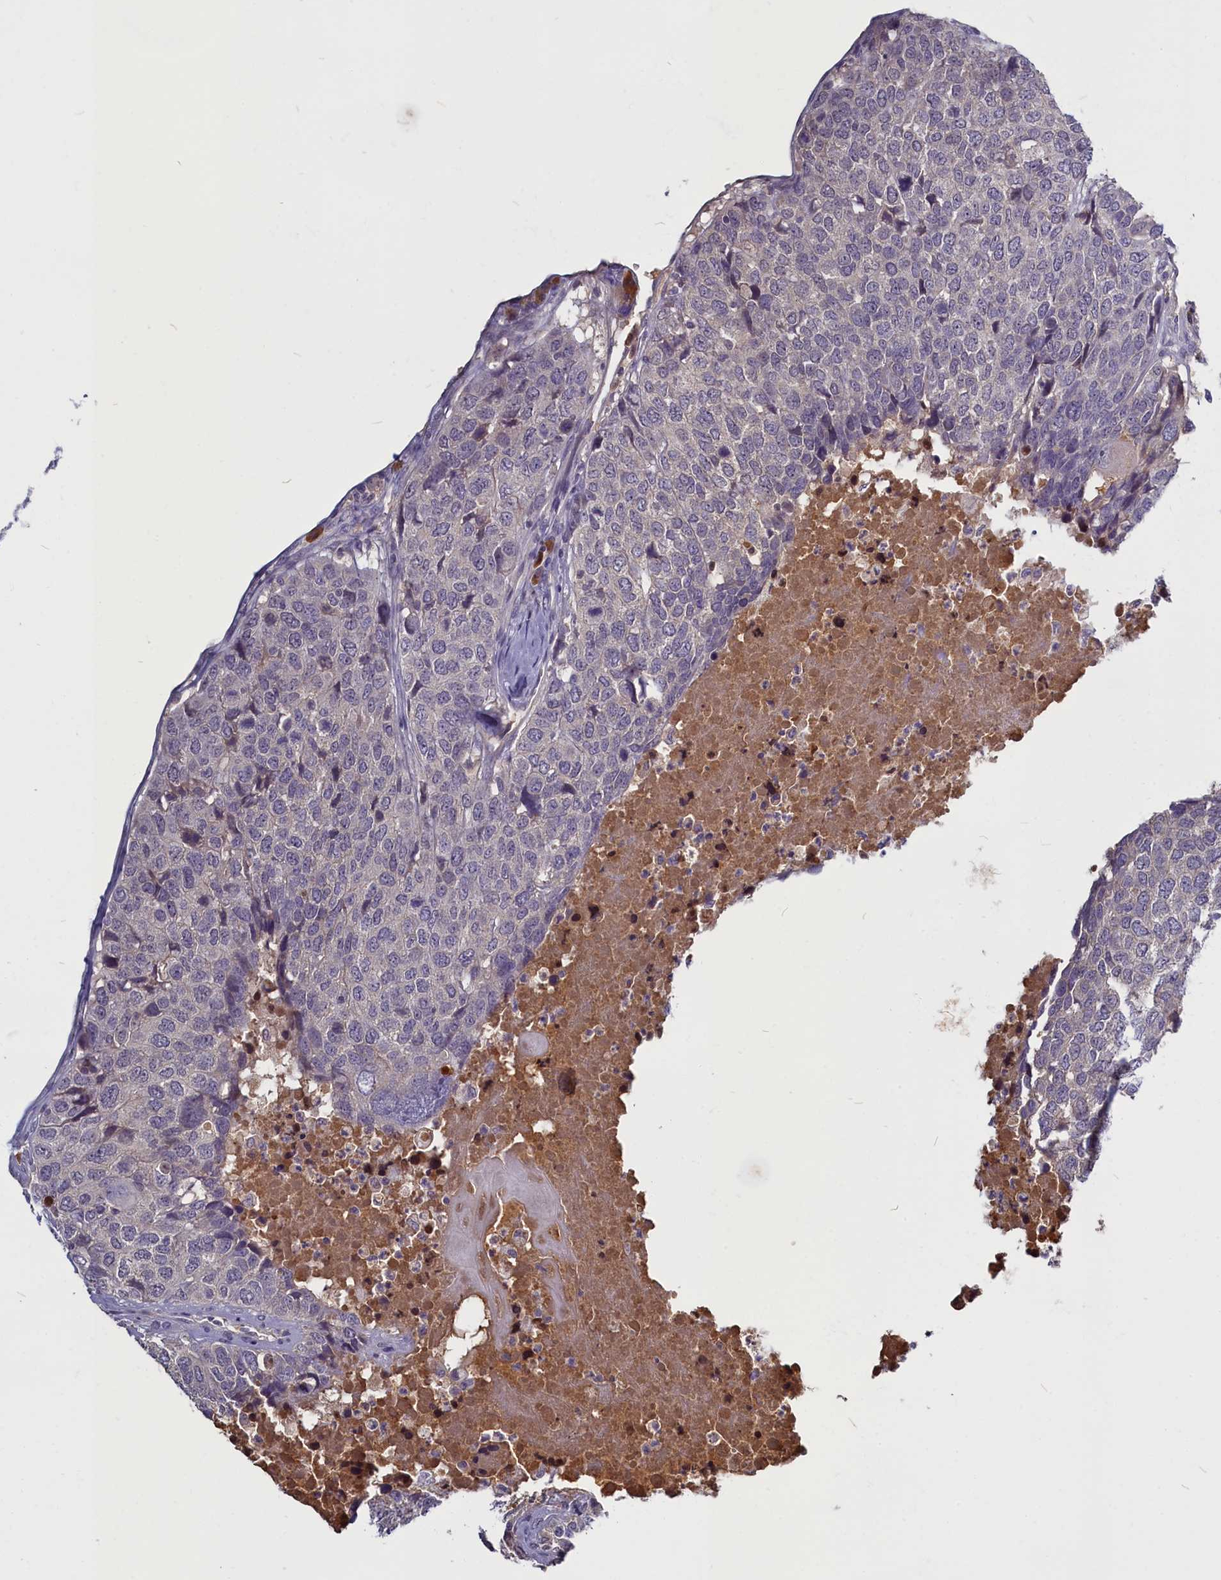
{"staining": {"intensity": "weak", "quantity": "<25%", "location": "cytoplasmic/membranous"}, "tissue": "head and neck cancer", "cell_type": "Tumor cells", "image_type": "cancer", "snomed": [{"axis": "morphology", "description": "Squamous cell carcinoma, NOS"}, {"axis": "topography", "description": "Head-Neck"}], "caption": "Tumor cells show no significant protein positivity in head and neck cancer.", "gene": "SV2C", "patient": {"sex": "male", "age": 66}}